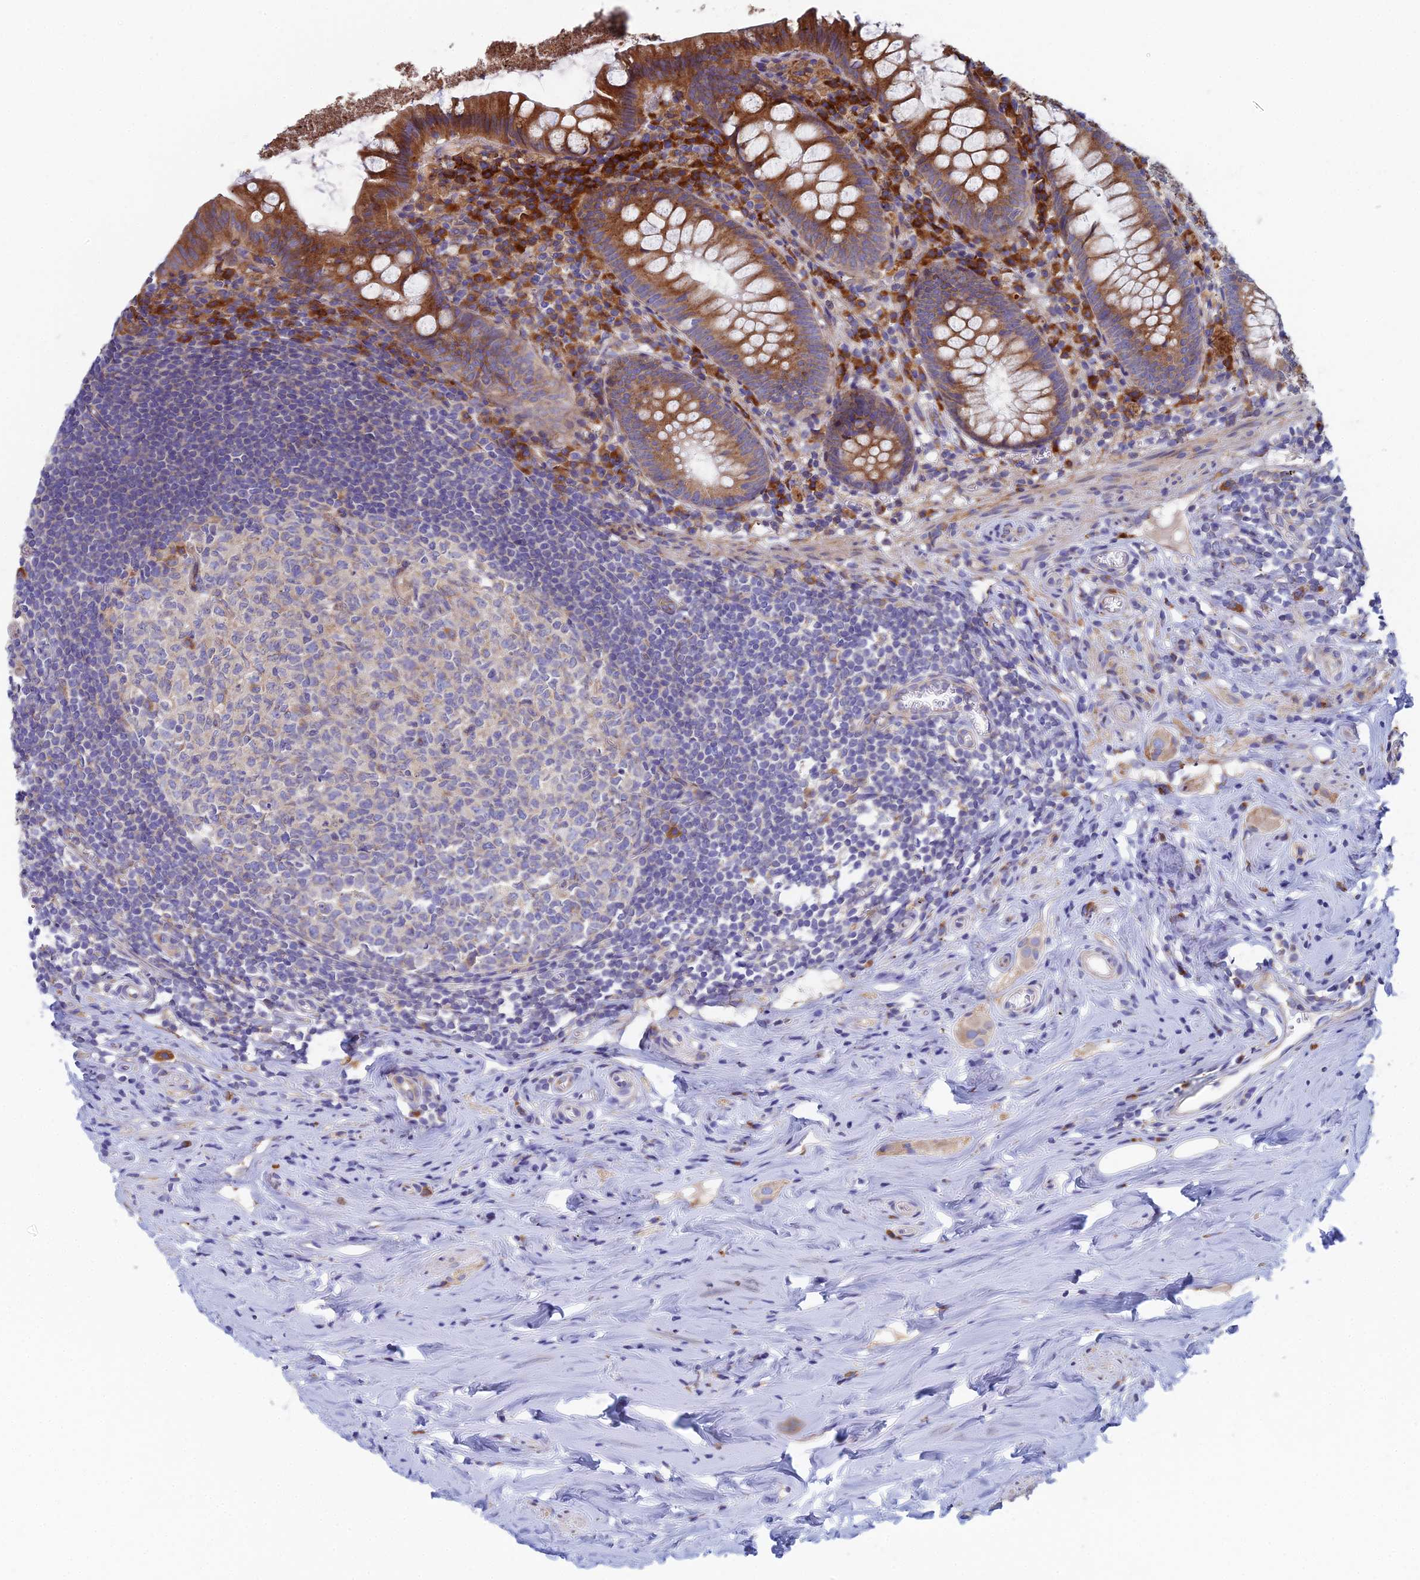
{"staining": {"intensity": "moderate", "quantity": ">75%", "location": "cytoplasmic/membranous"}, "tissue": "appendix", "cell_type": "Glandular cells", "image_type": "normal", "snomed": [{"axis": "morphology", "description": "Normal tissue, NOS"}, {"axis": "topography", "description": "Appendix"}], "caption": "Moderate cytoplasmic/membranous protein positivity is seen in approximately >75% of glandular cells in appendix. (IHC, brightfield microscopy, high magnification).", "gene": "CLCN3", "patient": {"sex": "female", "age": 51}}